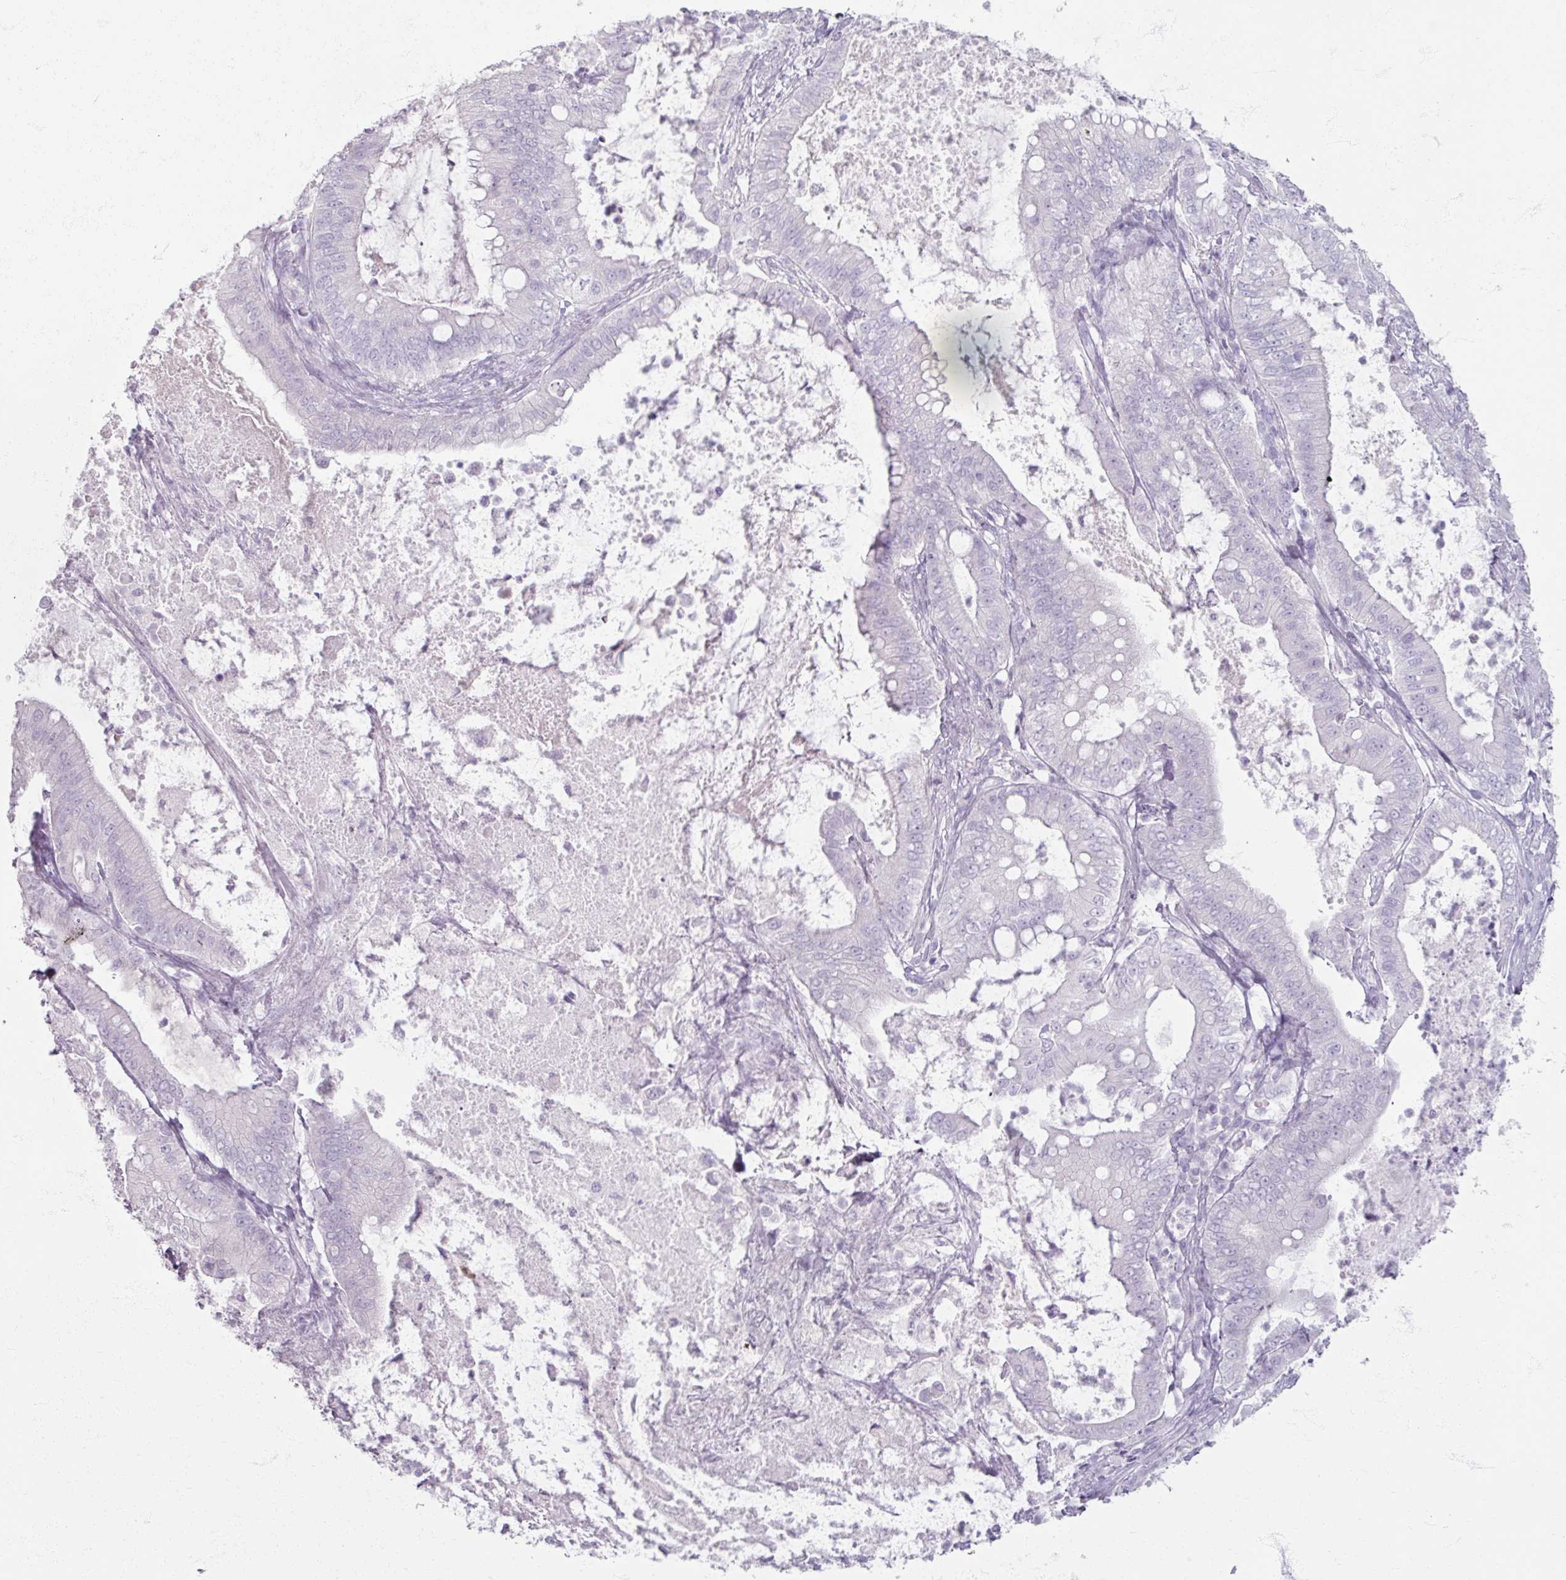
{"staining": {"intensity": "negative", "quantity": "none", "location": "none"}, "tissue": "pancreatic cancer", "cell_type": "Tumor cells", "image_type": "cancer", "snomed": [{"axis": "morphology", "description": "Adenocarcinoma, NOS"}, {"axis": "topography", "description": "Pancreas"}], "caption": "This is an immunohistochemistry histopathology image of human pancreatic cancer. There is no positivity in tumor cells.", "gene": "TG", "patient": {"sex": "male", "age": 71}}